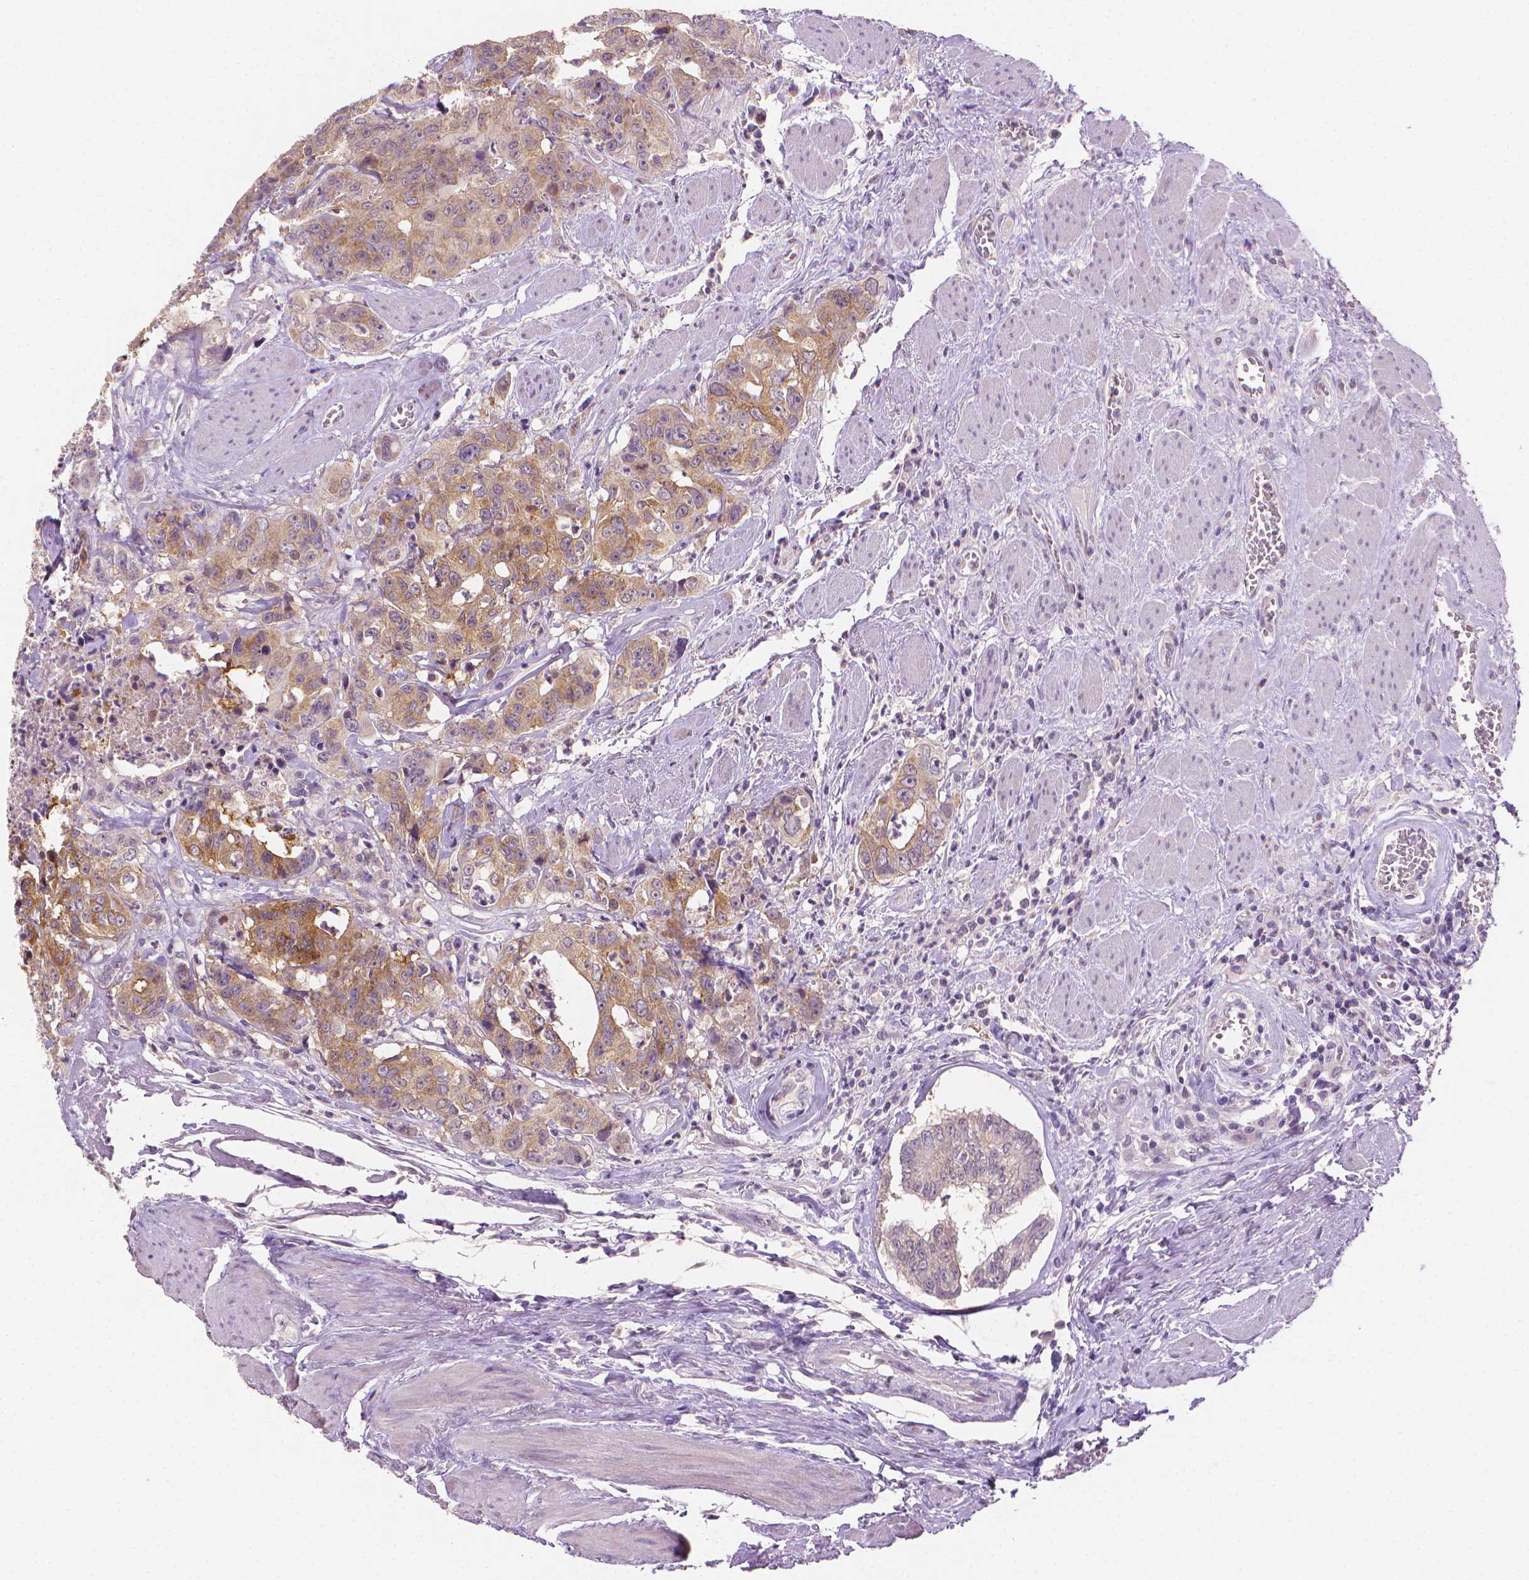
{"staining": {"intensity": "moderate", "quantity": "25%-75%", "location": "cytoplasmic/membranous"}, "tissue": "colorectal cancer", "cell_type": "Tumor cells", "image_type": "cancer", "snomed": [{"axis": "morphology", "description": "Adenocarcinoma, NOS"}, {"axis": "topography", "description": "Rectum"}], "caption": "Immunohistochemical staining of human adenocarcinoma (colorectal) demonstrates medium levels of moderate cytoplasmic/membranous positivity in about 25%-75% of tumor cells. (DAB IHC with brightfield microscopy, high magnification).", "gene": "FASN", "patient": {"sex": "female", "age": 62}}